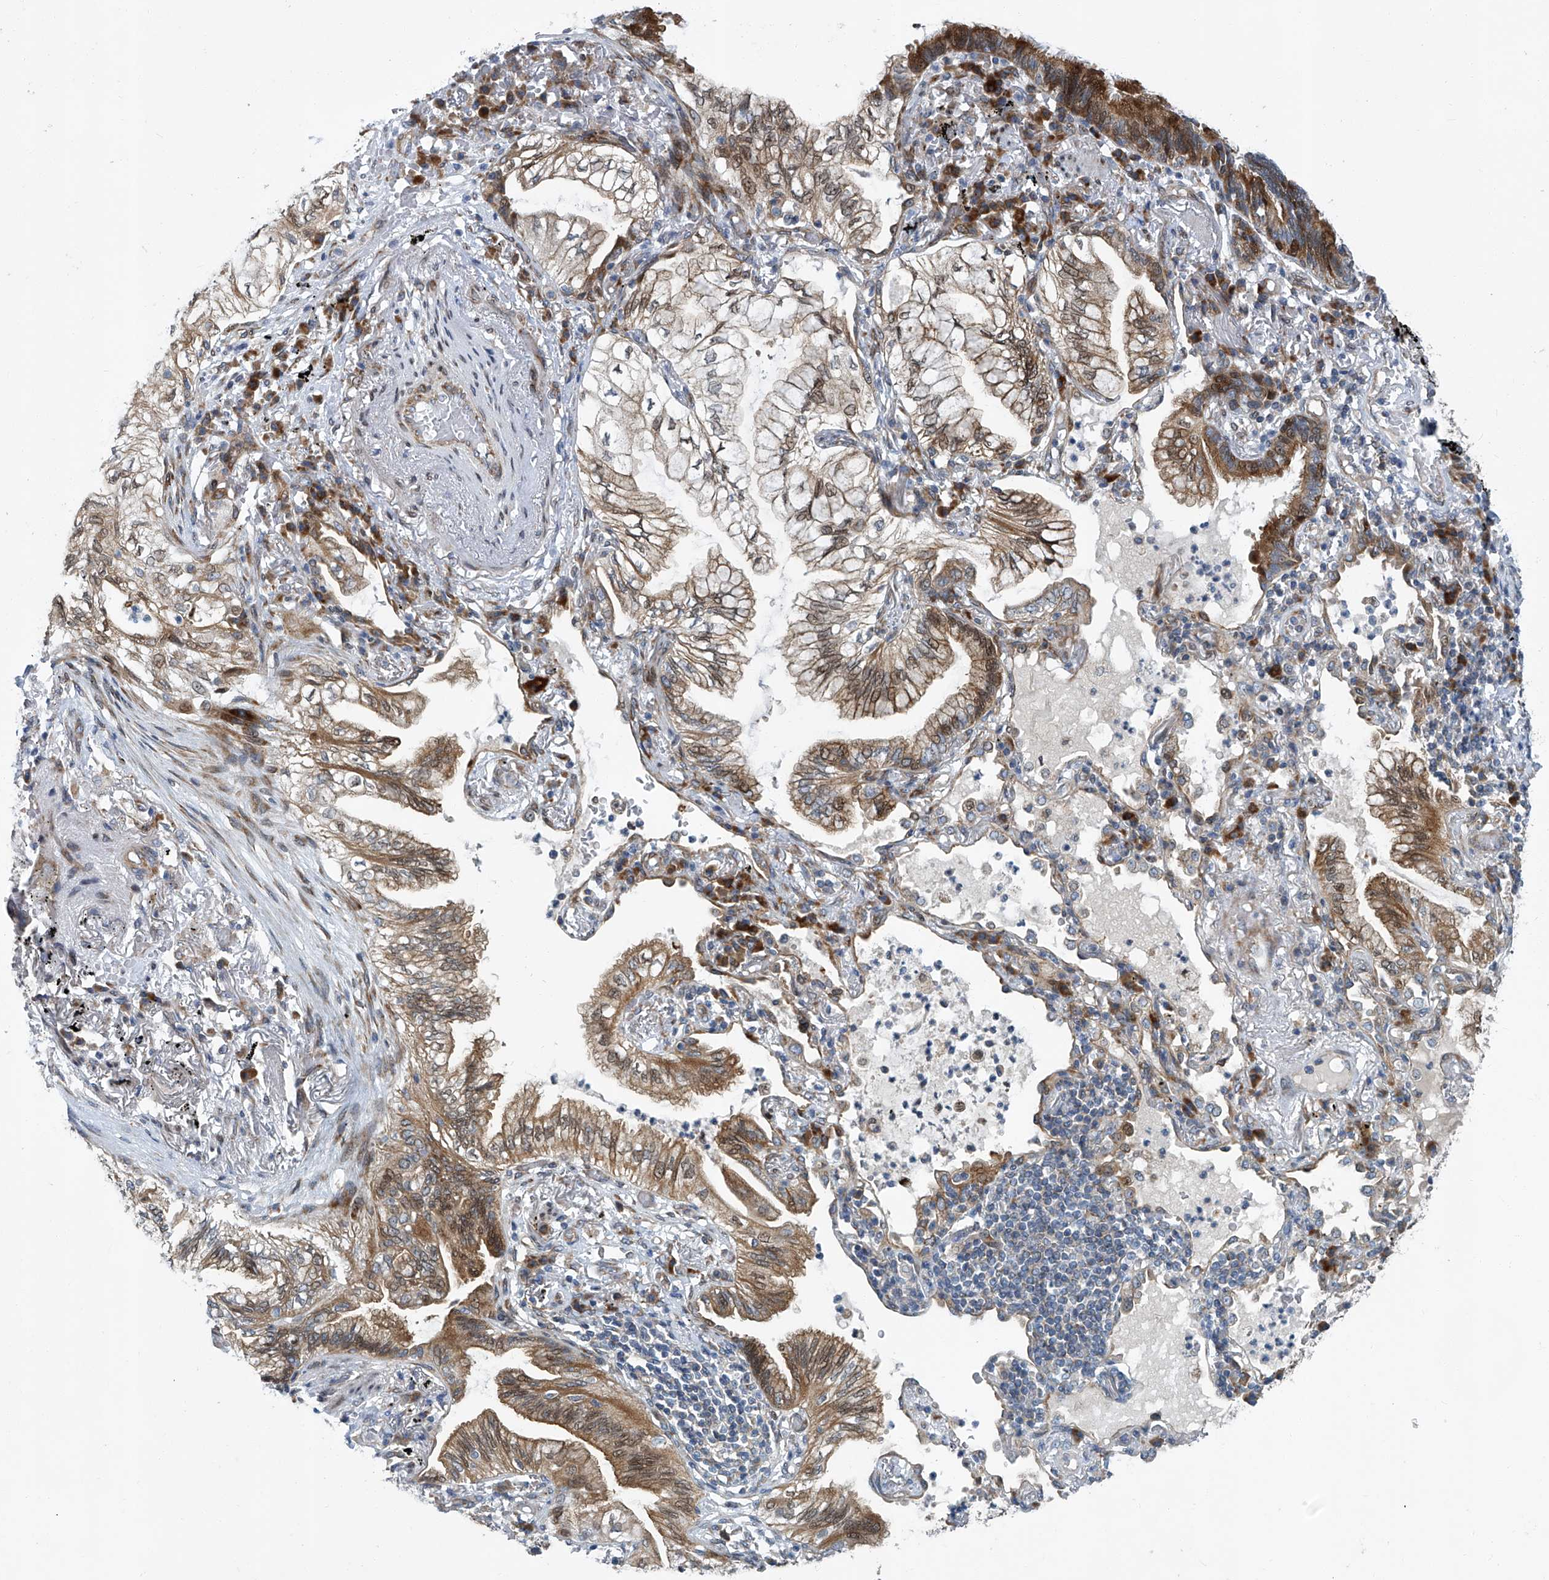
{"staining": {"intensity": "moderate", "quantity": ">75%", "location": "cytoplasmic/membranous,nuclear"}, "tissue": "lung cancer", "cell_type": "Tumor cells", "image_type": "cancer", "snomed": [{"axis": "morphology", "description": "Adenocarcinoma, NOS"}, {"axis": "topography", "description": "Lung"}], "caption": "This histopathology image demonstrates lung cancer stained with immunohistochemistry (IHC) to label a protein in brown. The cytoplasmic/membranous and nuclear of tumor cells show moderate positivity for the protein. Nuclei are counter-stained blue.", "gene": "GPR132", "patient": {"sex": "female", "age": 70}}